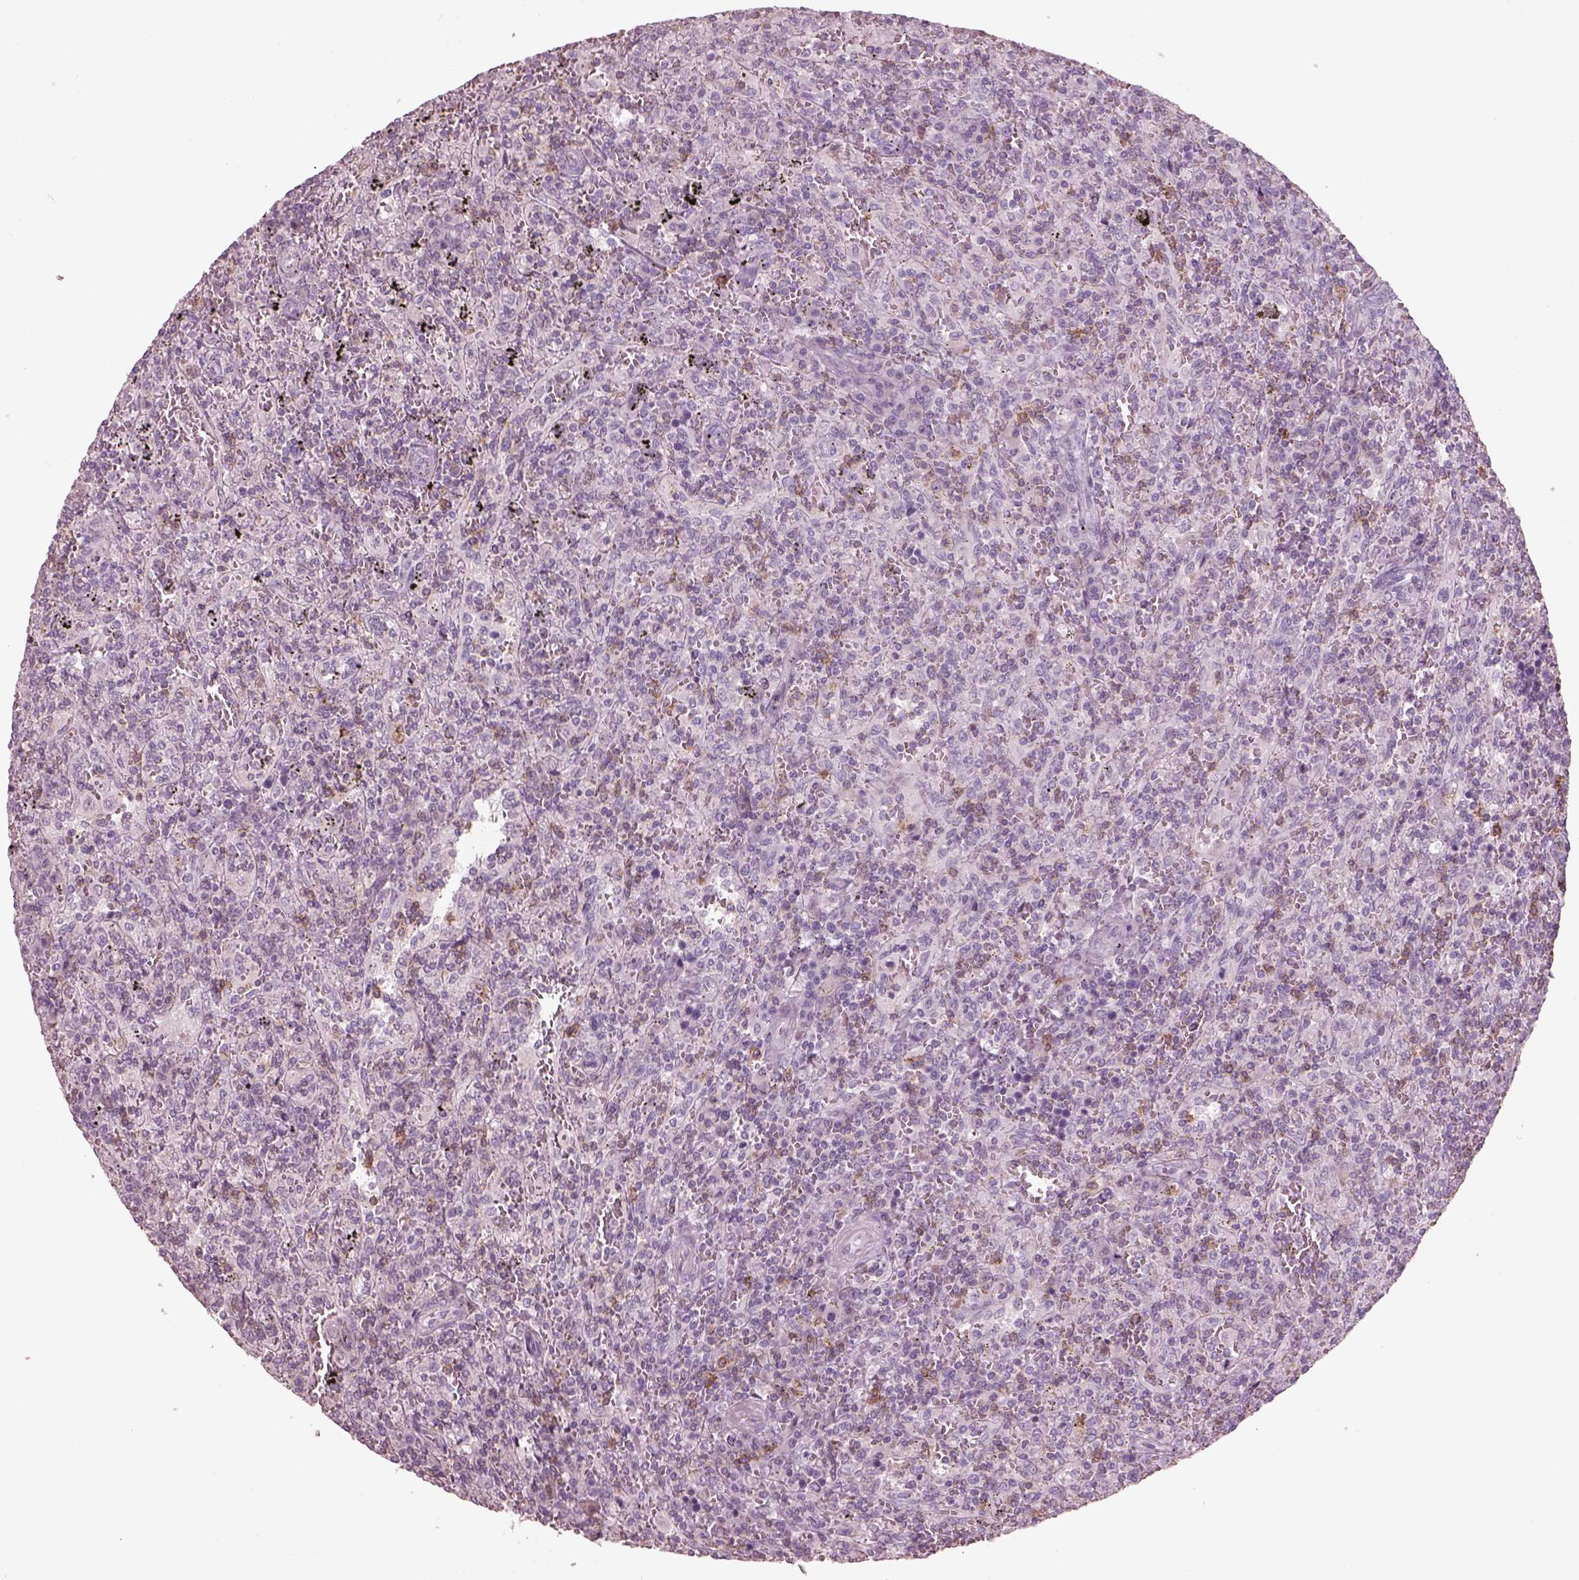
{"staining": {"intensity": "negative", "quantity": "none", "location": "none"}, "tissue": "lymphoma", "cell_type": "Tumor cells", "image_type": "cancer", "snomed": [{"axis": "morphology", "description": "Malignant lymphoma, non-Hodgkin's type, Low grade"}, {"axis": "topography", "description": "Spleen"}], "caption": "Tumor cells are negative for brown protein staining in low-grade malignant lymphoma, non-Hodgkin's type.", "gene": "PDCD1", "patient": {"sex": "male", "age": 62}}